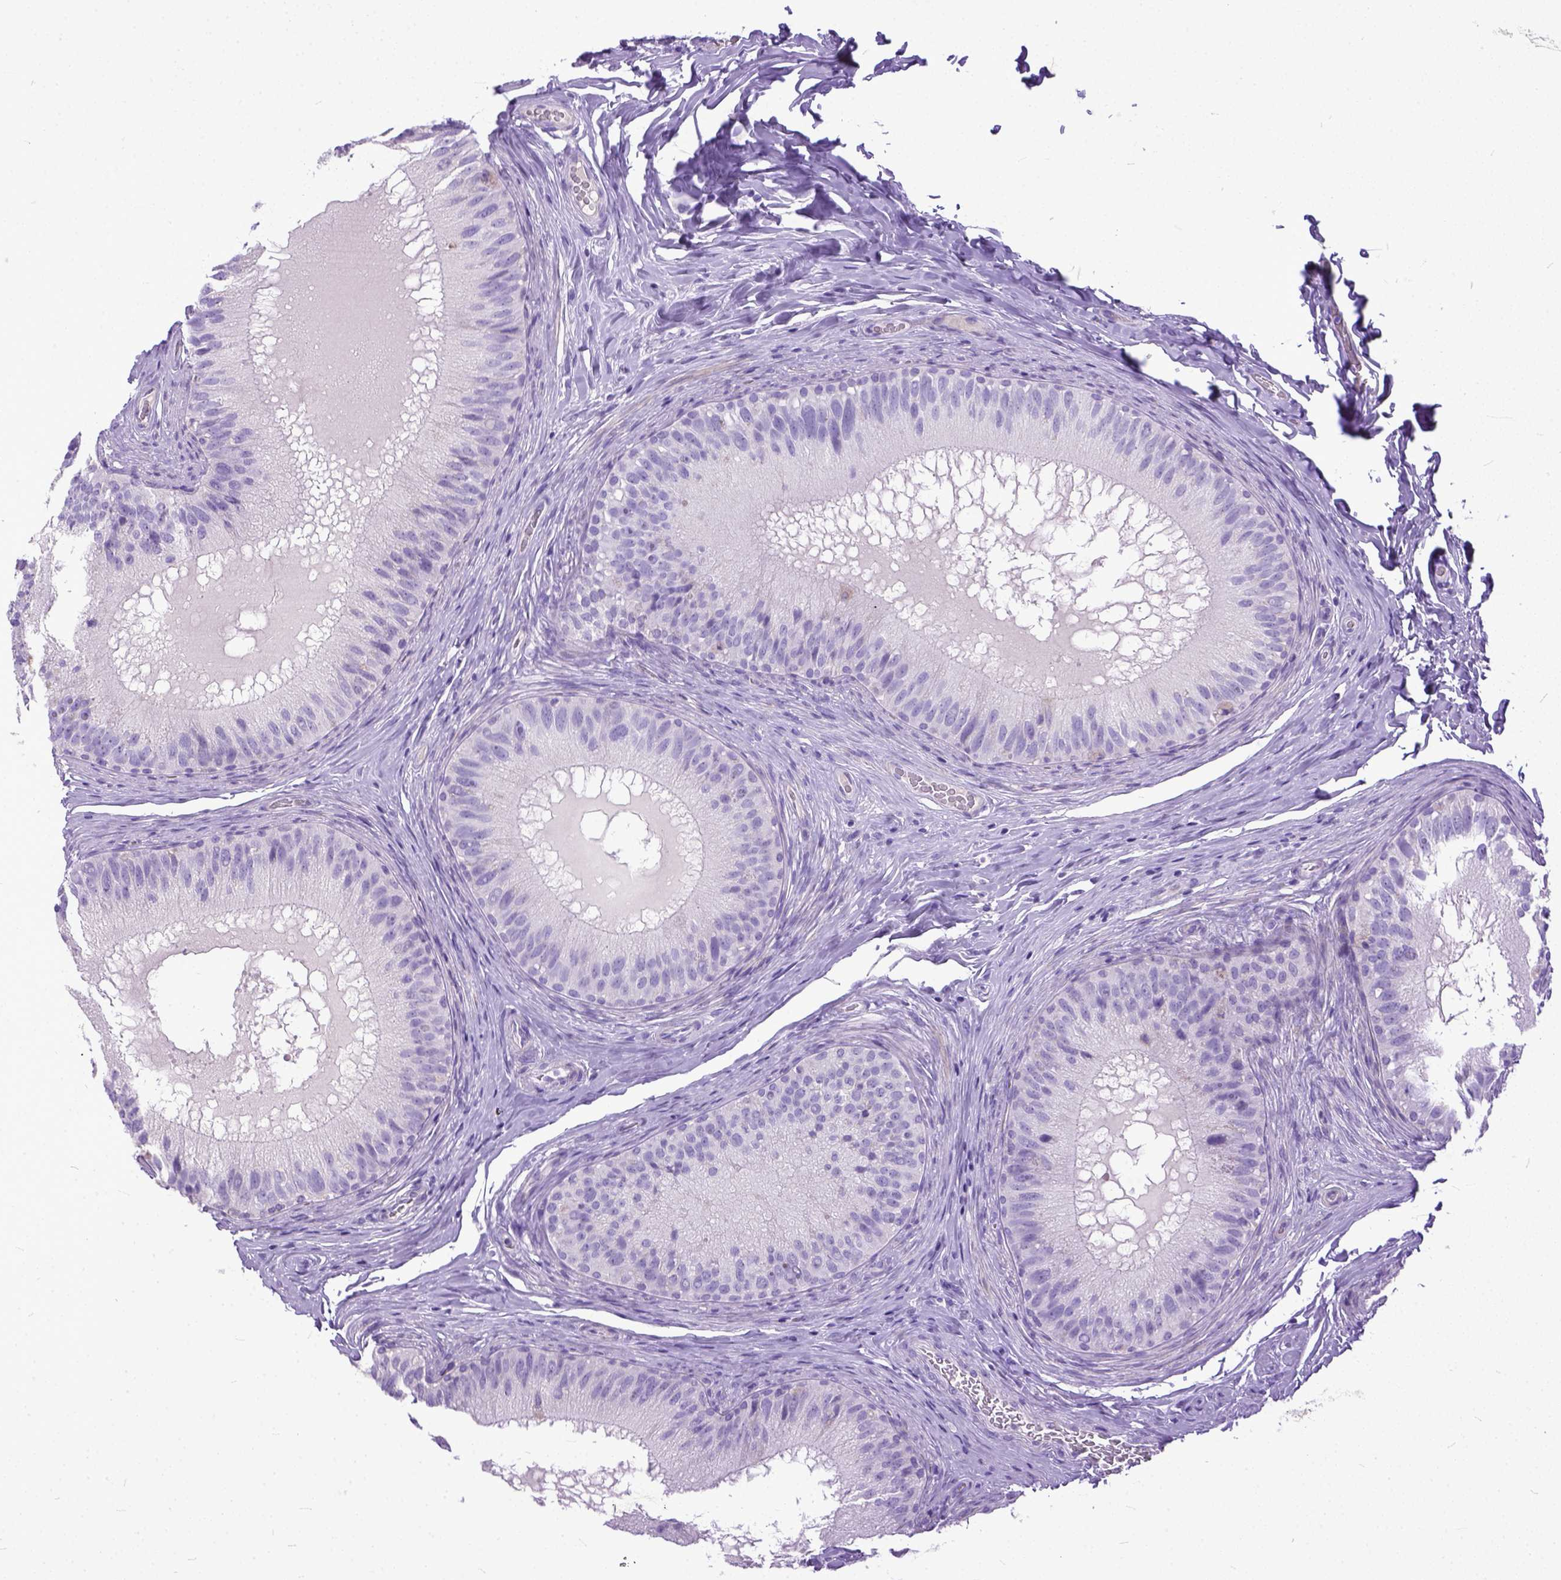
{"staining": {"intensity": "negative", "quantity": "none", "location": "none"}, "tissue": "epididymis", "cell_type": "Glandular cells", "image_type": "normal", "snomed": [{"axis": "morphology", "description": "Normal tissue, NOS"}, {"axis": "topography", "description": "Epididymis"}], "caption": "DAB (3,3'-diaminobenzidine) immunohistochemical staining of normal human epididymis shows no significant expression in glandular cells.", "gene": "PLK5", "patient": {"sex": "male", "age": 34}}